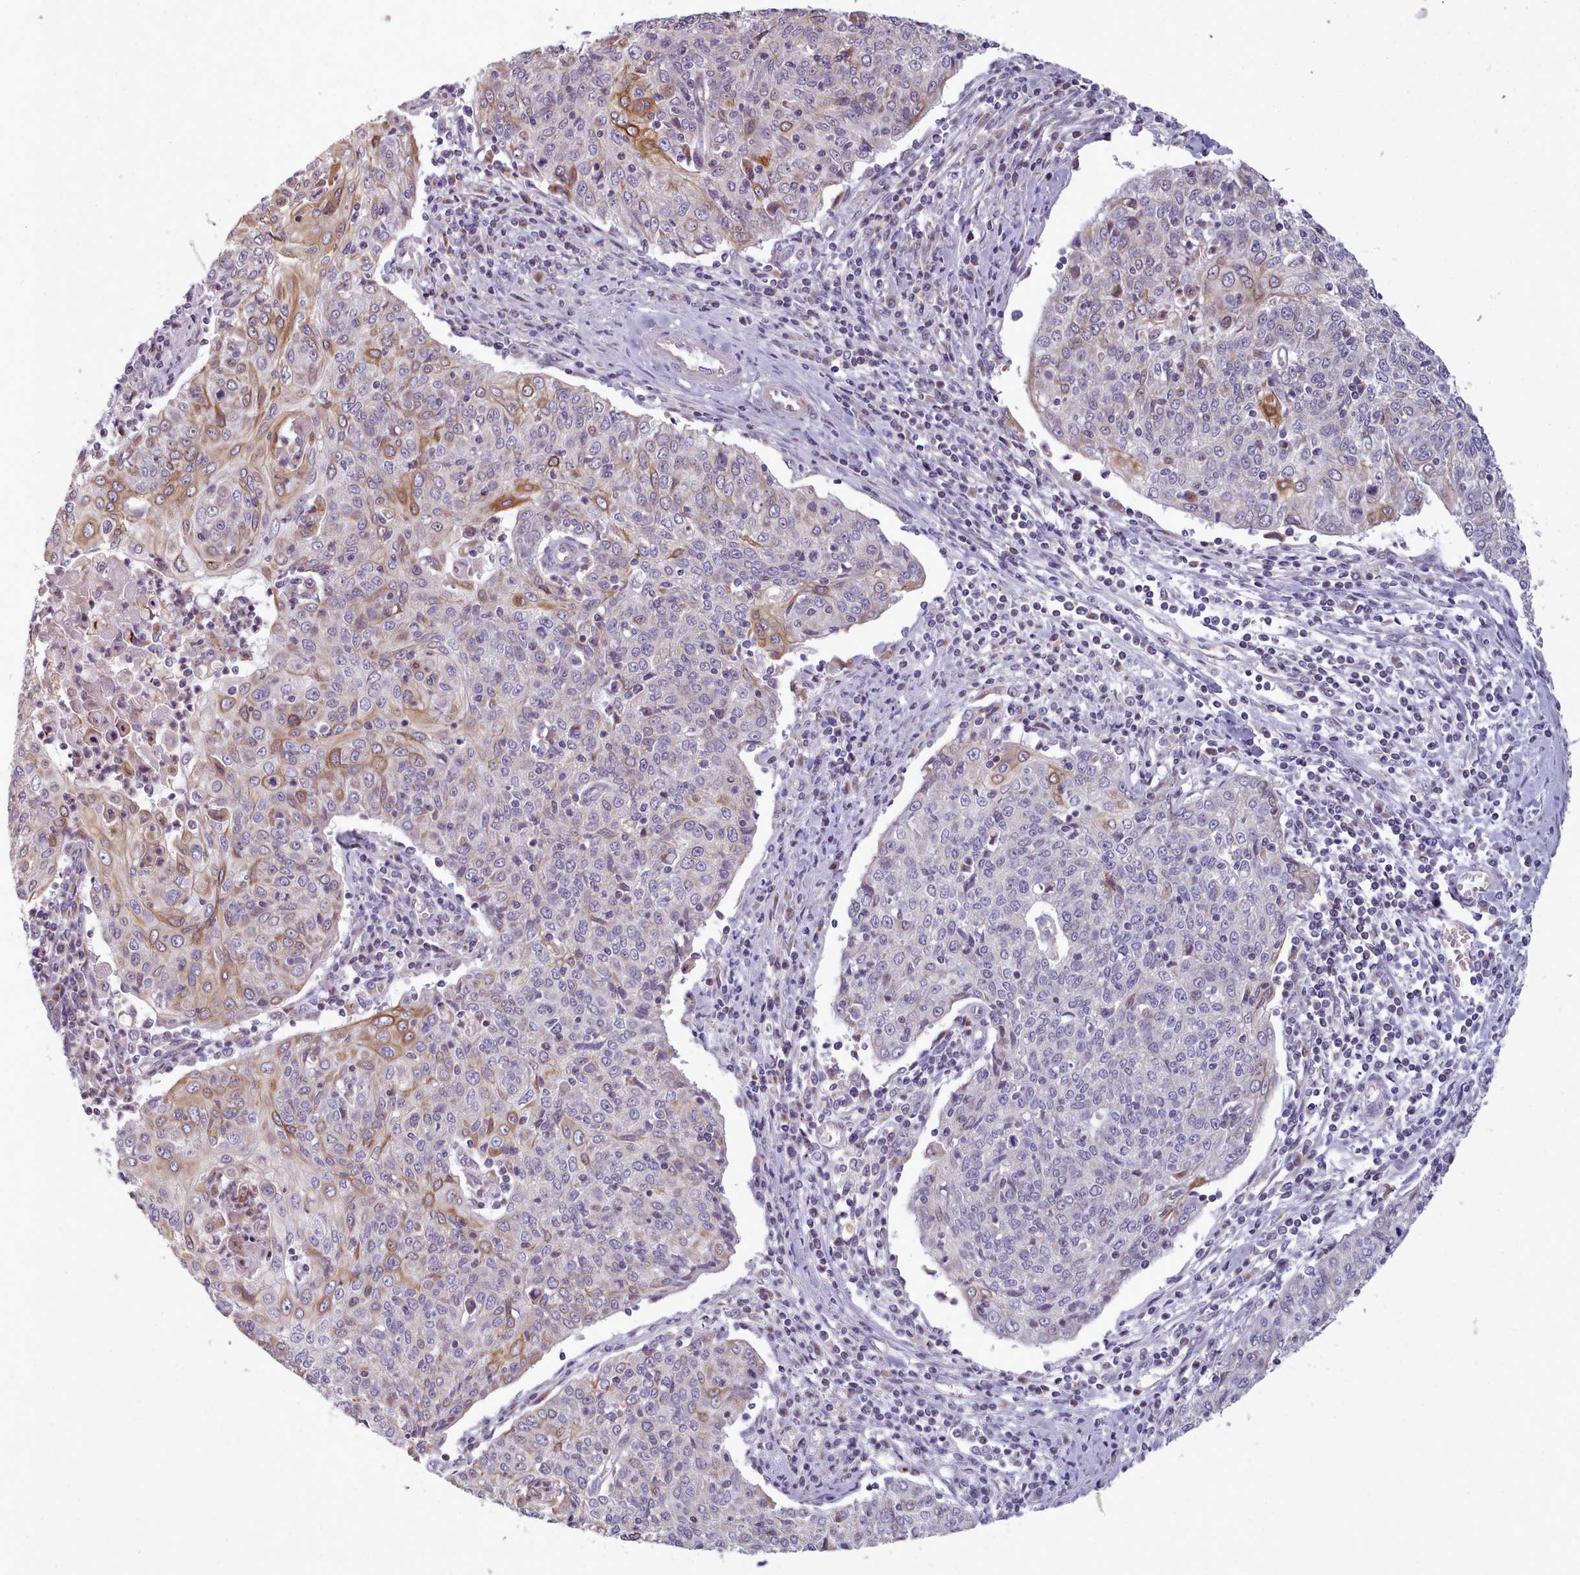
{"staining": {"intensity": "moderate", "quantity": "<25%", "location": "cytoplasmic/membranous"}, "tissue": "cervical cancer", "cell_type": "Tumor cells", "image_type": "cancer", "snomed": [{"axis": "morphology", "description": "Squamous cell carcinoma, NOS"}, {"axis": "topography", "description": "Cervix"}], "caption": "Immunohistochemical staining of human squamous cell carcinoma (cervical) shows low levels of moderate cytoplasmic/membranous protein positivity in about <25% of tumor cells.", "gene": "SLC52A3", "patient": {"sex": "female", "age": 48}}